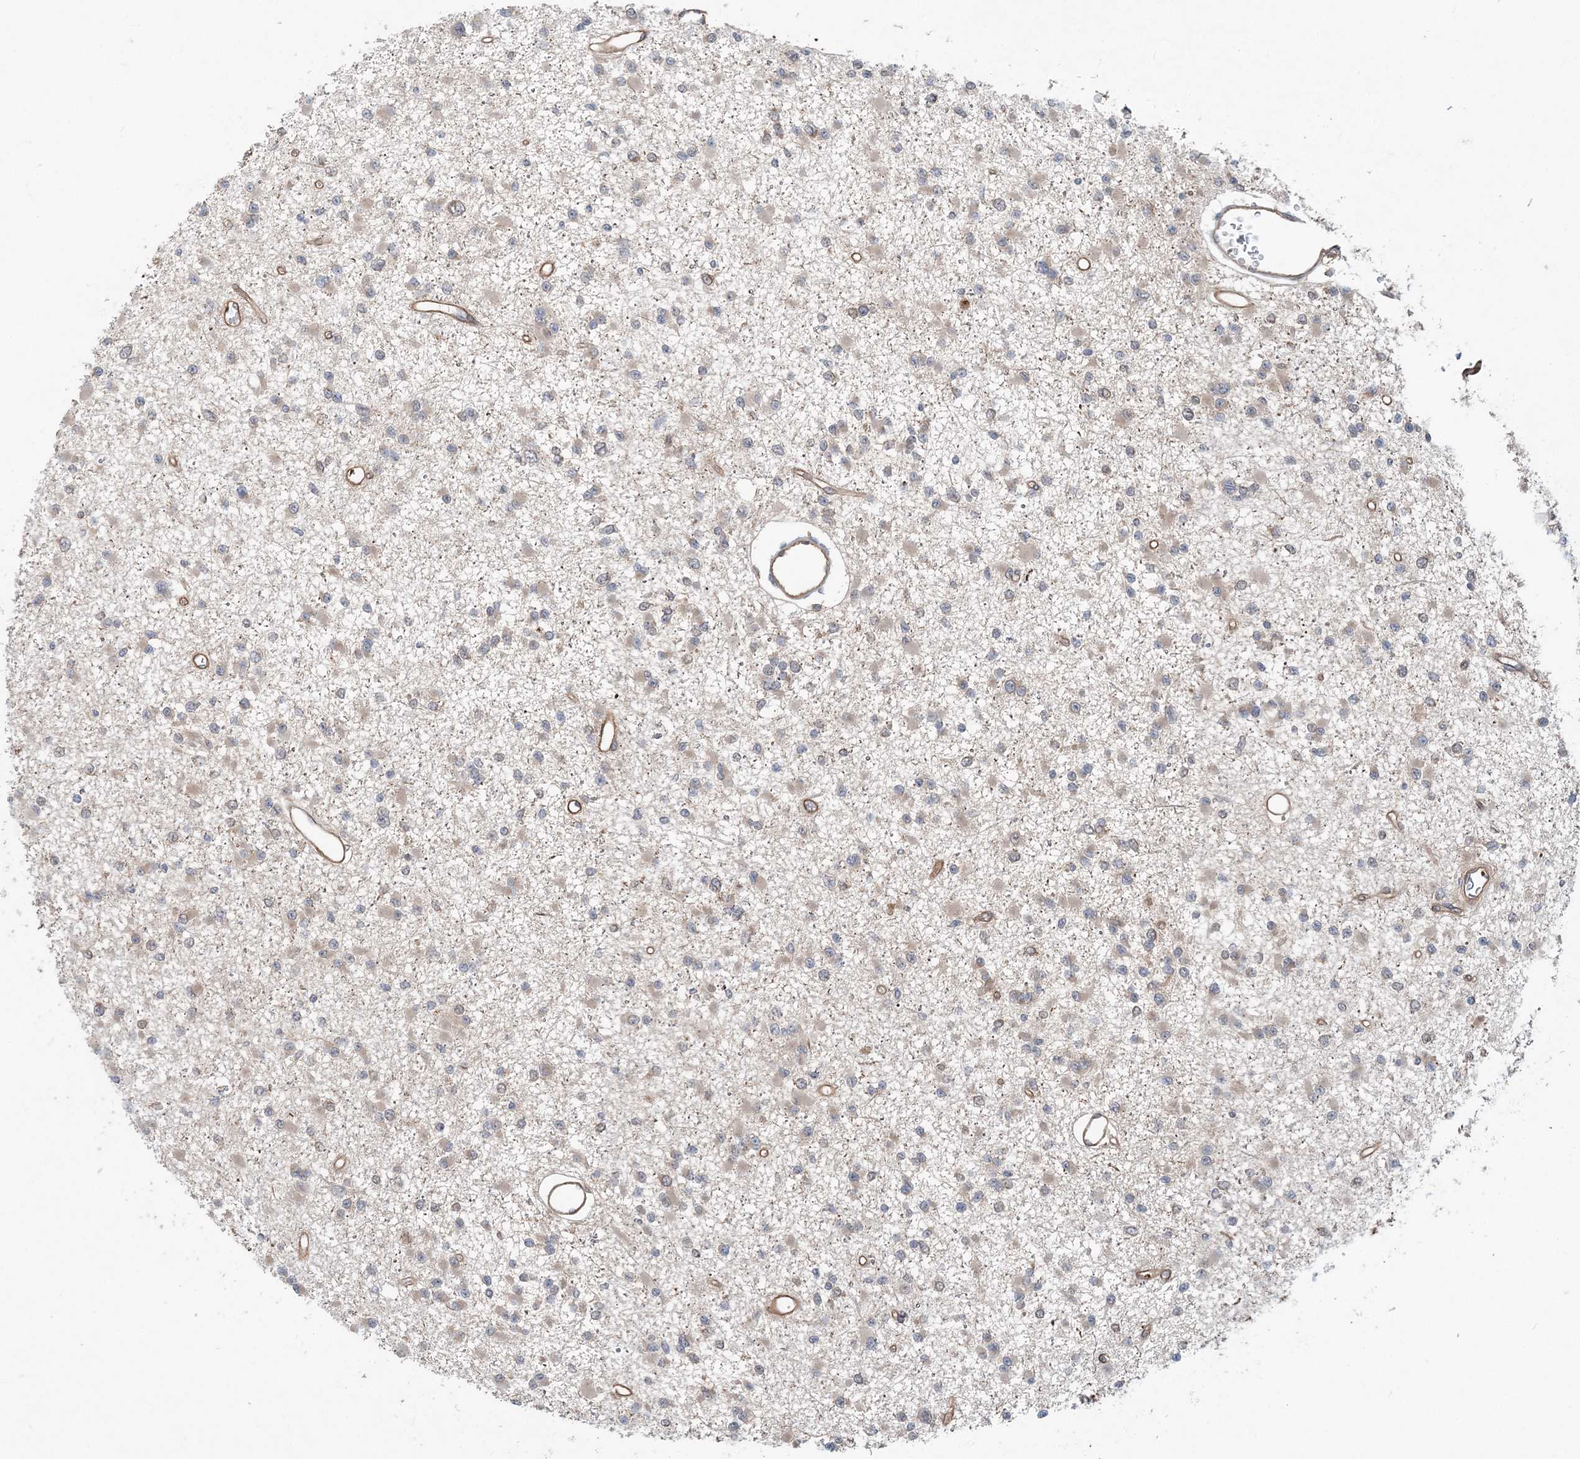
{"staining": {"intensity": "negative", "quantity": "none", "location": "none"}, "tissue": "glioma", "cell_type": "Tumor cells", "image_type": "cancer", "snomed": [{"axis": "morphology", "description": "Glioma, malignant, Low grade"}, {"axis": "topography", "description": "Brain"}], "caption": "Human glioma stained for a protein using immunohistochemistry (IHC) exhibits no positivity in tumor cells.", "gene": "GEMIN5", "patient": {"sex": "female", "age": 22}}